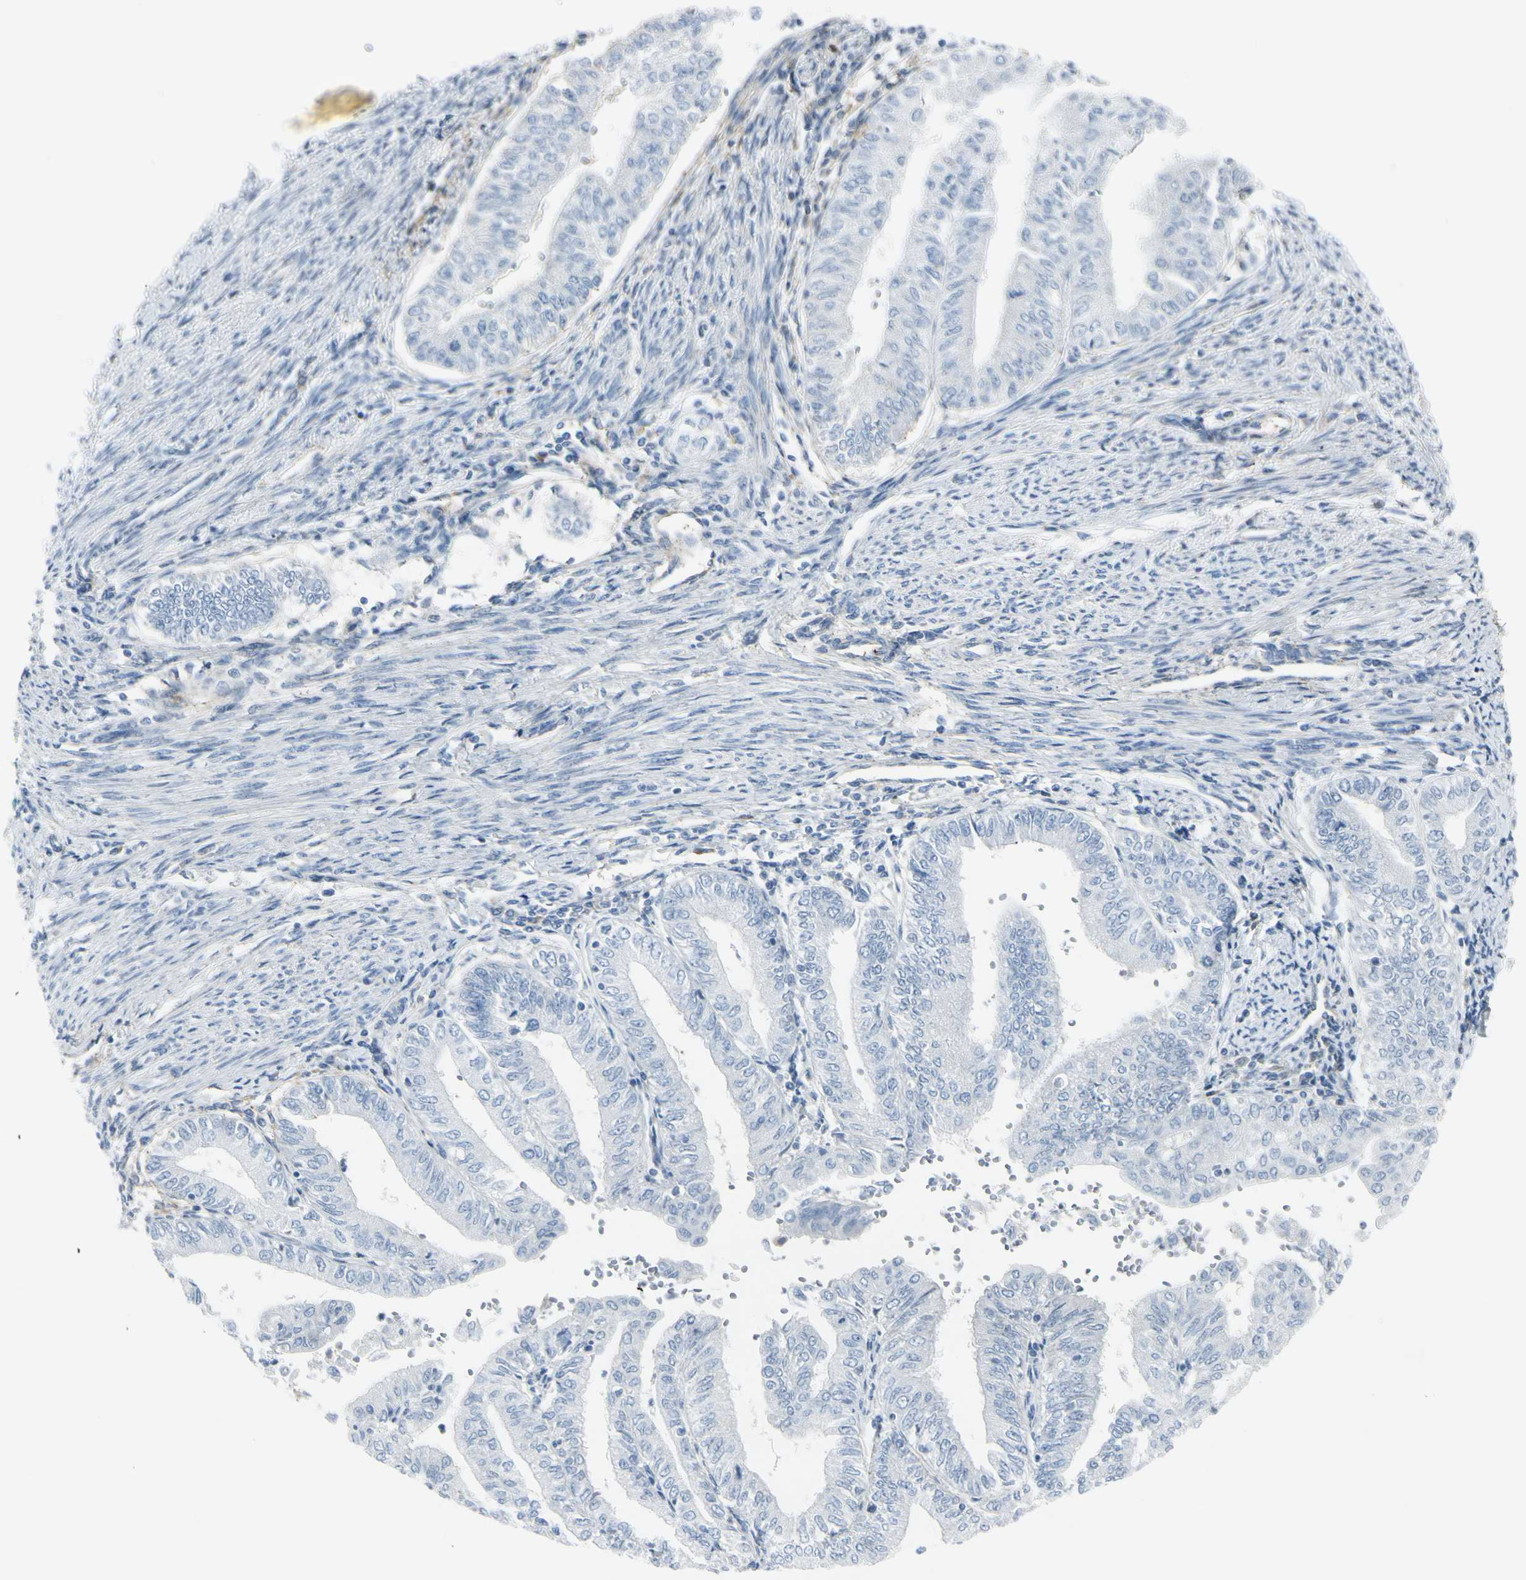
{"staining": {"intensity": "negative", "quantity": "none", "location": "none"}, "tissue": "endometrial cancer", "cell_type": "Tumor cells", "image_type": "cancer", "snomed": [{"axis": "morphology", "description": "Adenocarcinoma, NOS"}, {"axis": "topography", "description": "Endometrium"}], "caption": "Adenocarcinoma (endometrial) stained for a protein using immunohistochemistry displays no staining tumor cells.", "gene": "CACNA2D1", "patient": {"sex": "female", "age": 66}}